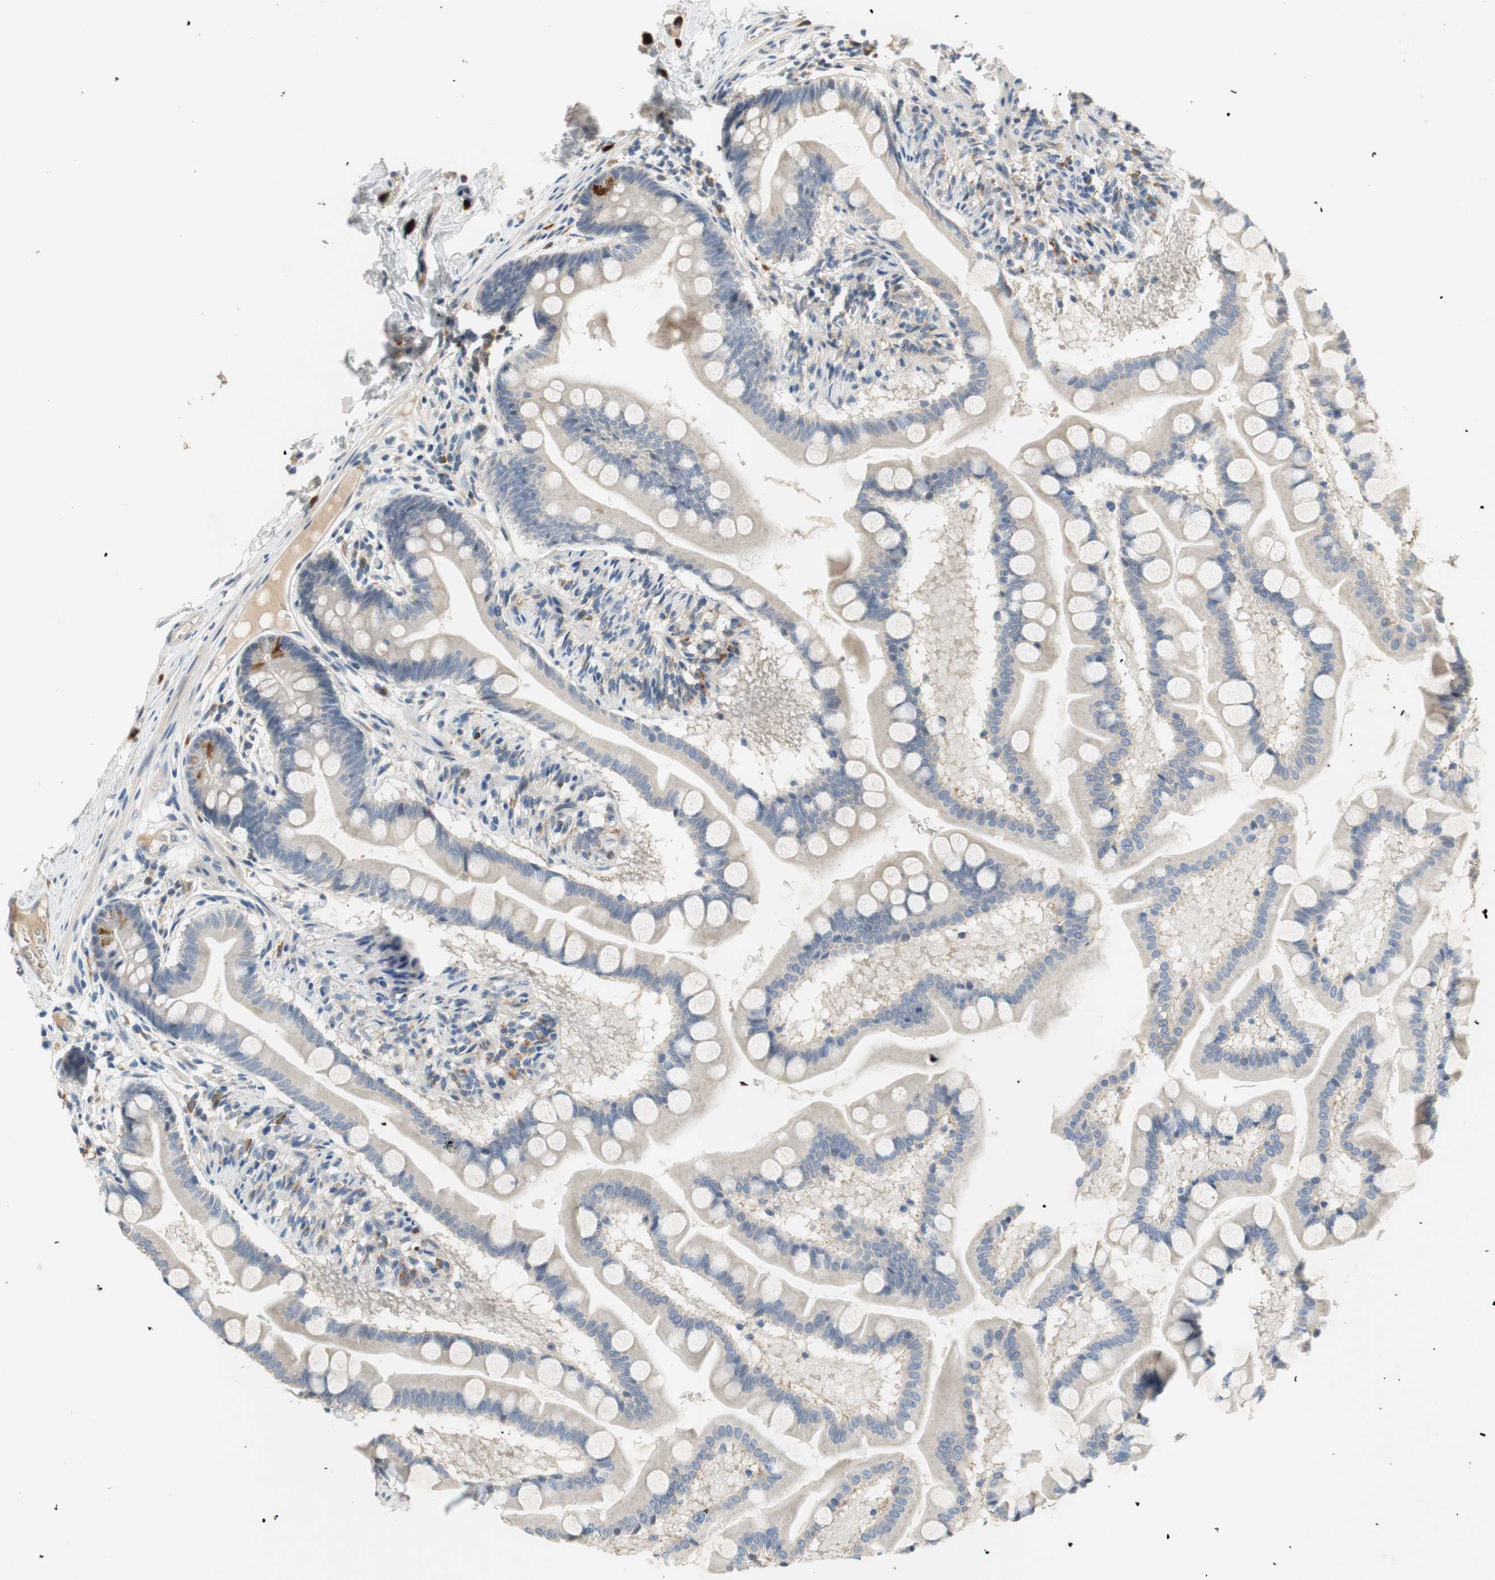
{"staining": {"intensity": "weak", "quantity": ">75%", "location": "cytoplasmic/membranous"}, "tissue": "small intestine", "cell_type": "Glandular cells", "image_type": "normal", "snomed": [{"axis": "morphology", "description": "Normal tissue, NOS"}, {"axis": "topography", "description": "Small intestine"}], "caption": "This is an image of immunohistochemistry staining of normal small intestine, which shows weak positivity in the cytoplasmic/membranous of glandular cells.", "gene": "COL12A1", "patient": {"sex": "male", "age": 41}}